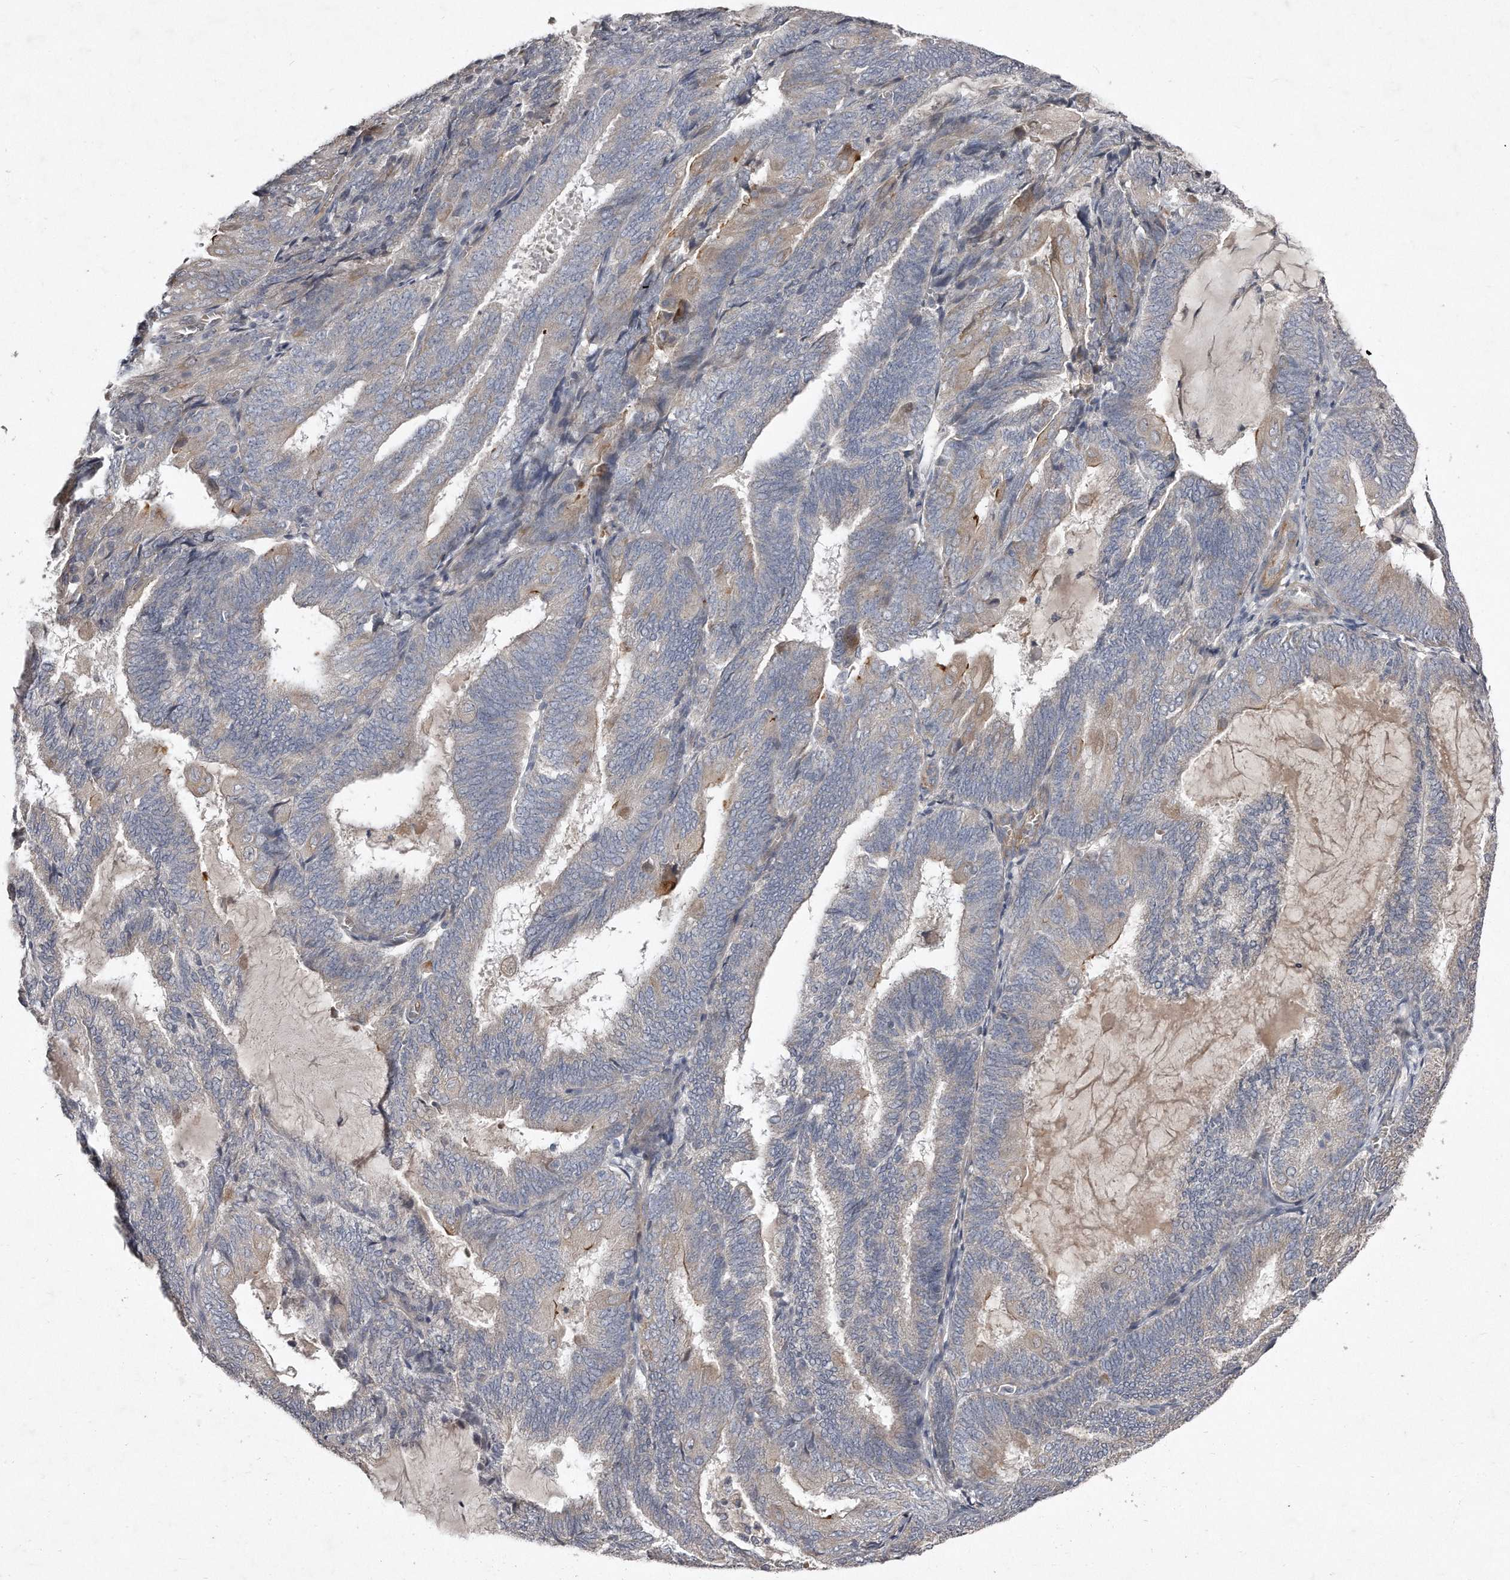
{"staining": {"intensity": "weak", "quantity": "<25%", "location": "cytoplasmic/membranous"}, "tissue": "endometrial cancer", "cell_type": "Tumor cells", "image_type": "cancer", "snomed": [{"axis": "morphology", "description": "Adenocarcinoma, NOS"}, {"axis": "topography", "description": "Endometrium"}], "caption": "Tumor cells are negative for brown protein staining in endometrial cancer (adenocarcinoma). (IHC, brightfield microscopy, high magnification).", "gene": "TECR", "patient": {"sex": "female", "age": 81}}